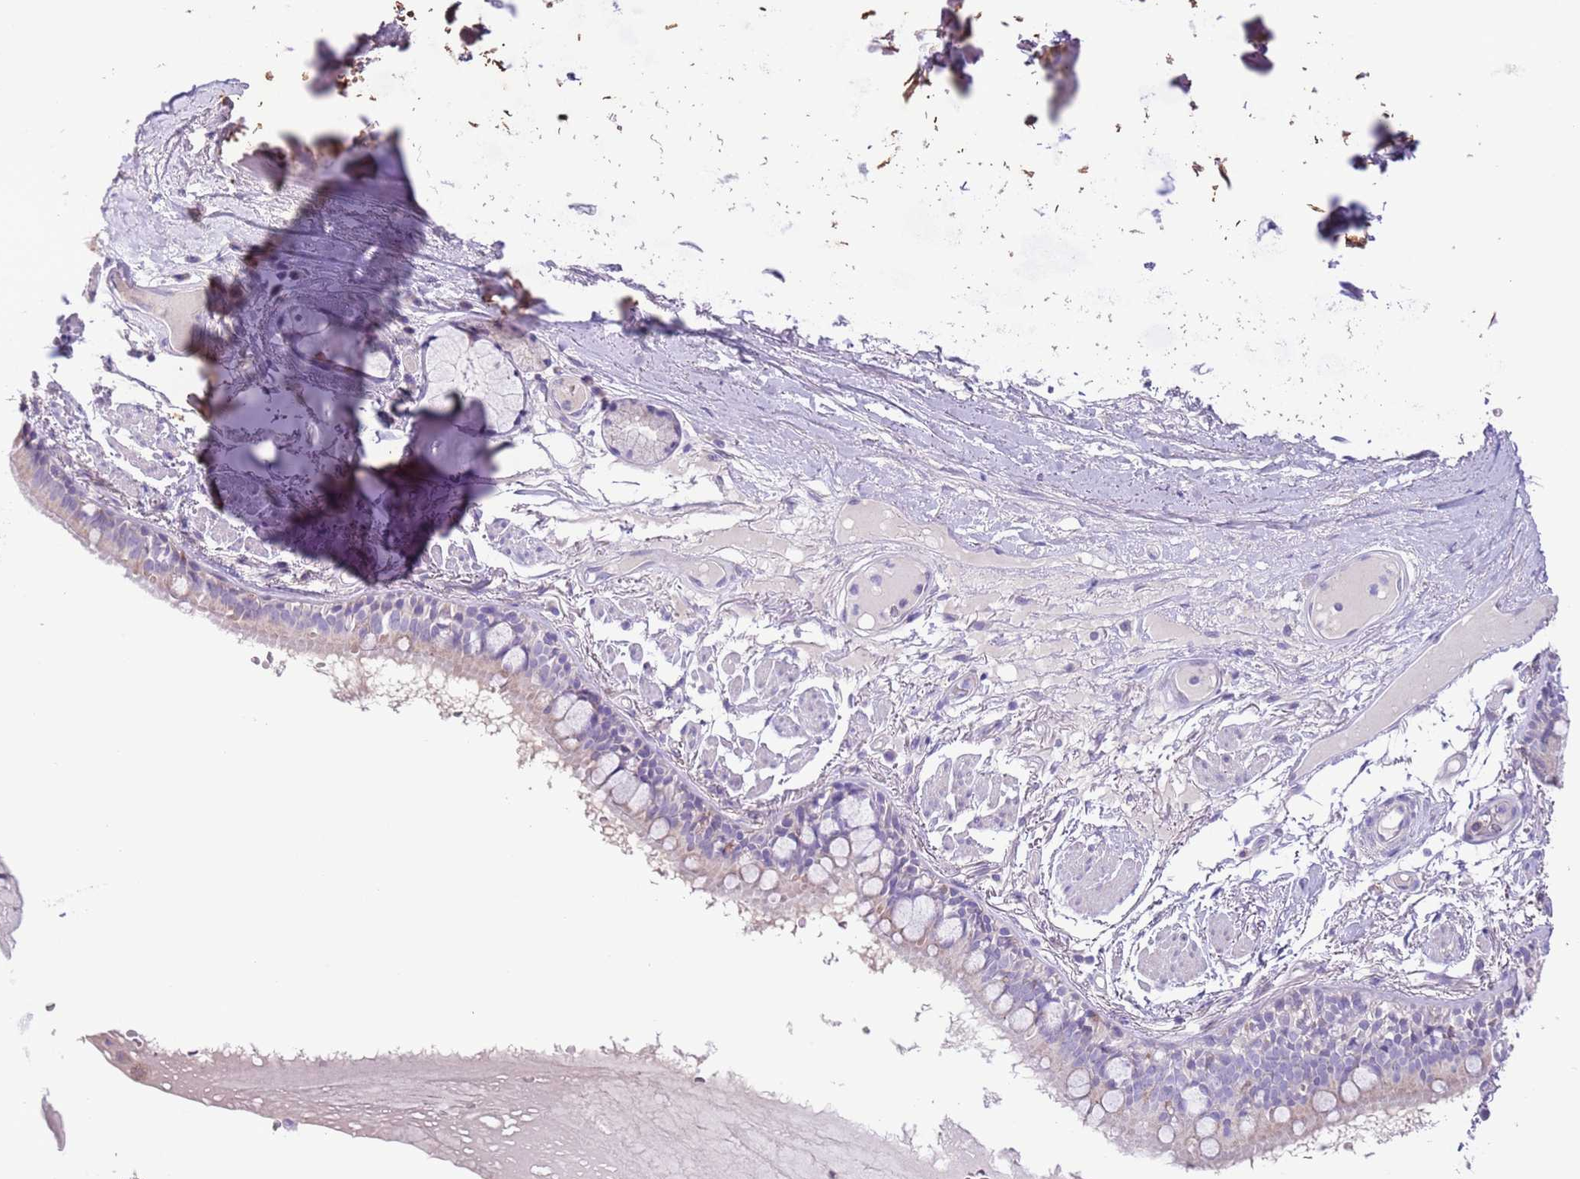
{"staining": {"intensity": "negative", "quantity": "none", "location": "none"}, "tissue": "bronchus", "cell_type": "Respiratory epithelial cells", "image_type": "normal", "snomed": [{"axis": "morphology", "description": "Normal tissue, NOS"}, {"axis": "topography", "description": "Bronchus"}], "caption": "Image shows no protein expression in respiratory epithelial cells of unremarkable bronchus. The staining was performed using DAB (3,3'-diaminobenzidine) to visualize the protein expression in brown, while the nuclei were stained in blue with hematoxylin (Magnification: 20x).", "gene": "ZNF697", "patient": {"sex": "male", "age": 70}}